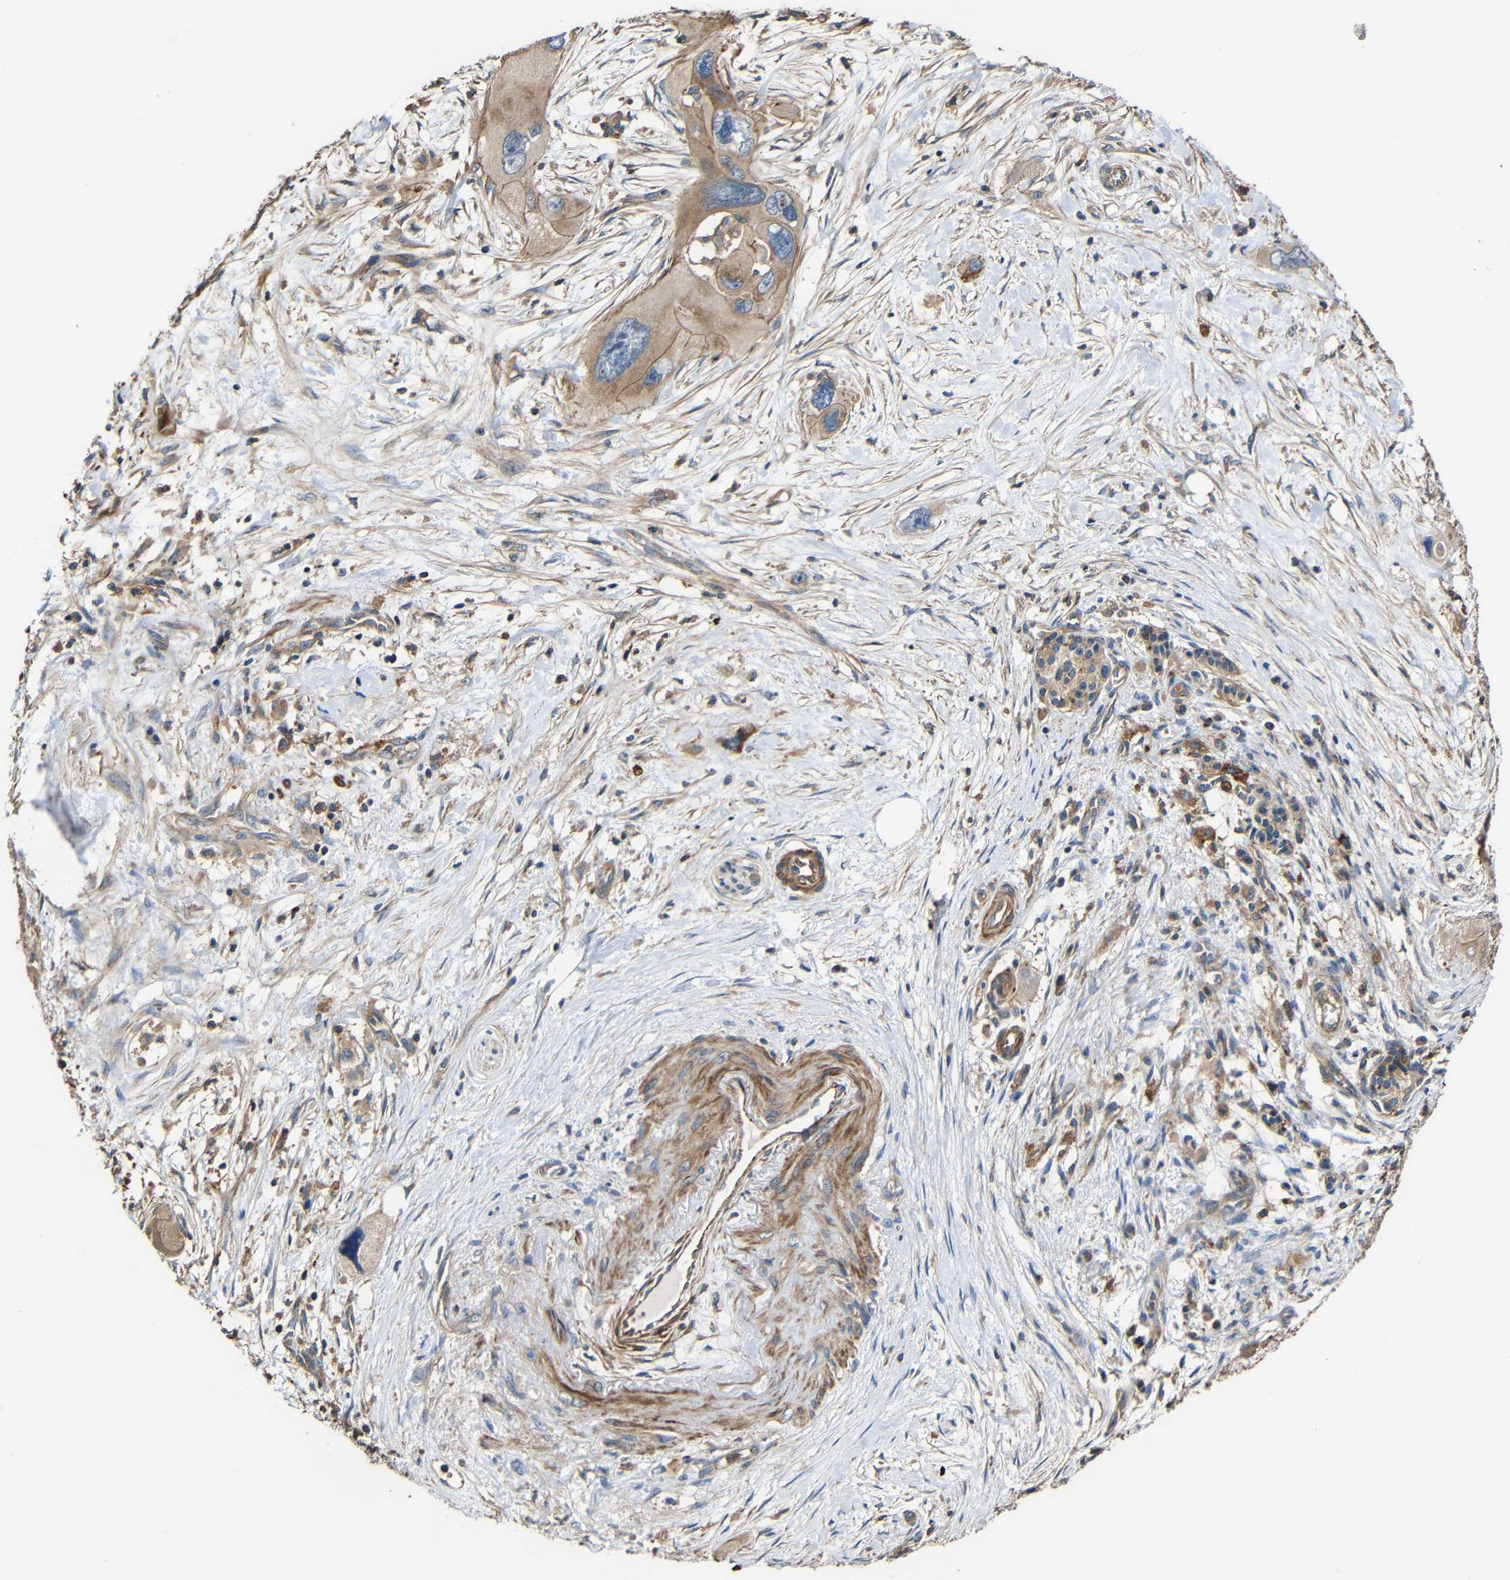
{"staining": {"intensity": "weak", "quantity": "25%-75%", "location": "cytoplasmic/membranous"}, "tissue": "pancreatic cancer", "cell_type": "Tumor cells", "image_type": "cancer", "snomed": [{"axis": "morphology", "description": "Adenocarcinoma, NOS"}, {"axis": "topography", "description": "Pancreas"}], "caption": "Protein expression analysis of human adenocarcinoma (pancreatic) reveals weak cytoplasmic/membranous expression in approximately 25%-75% of tumor cells.", "gene": "RHOT2", "patient": {"sex": "male", "age": 73}}